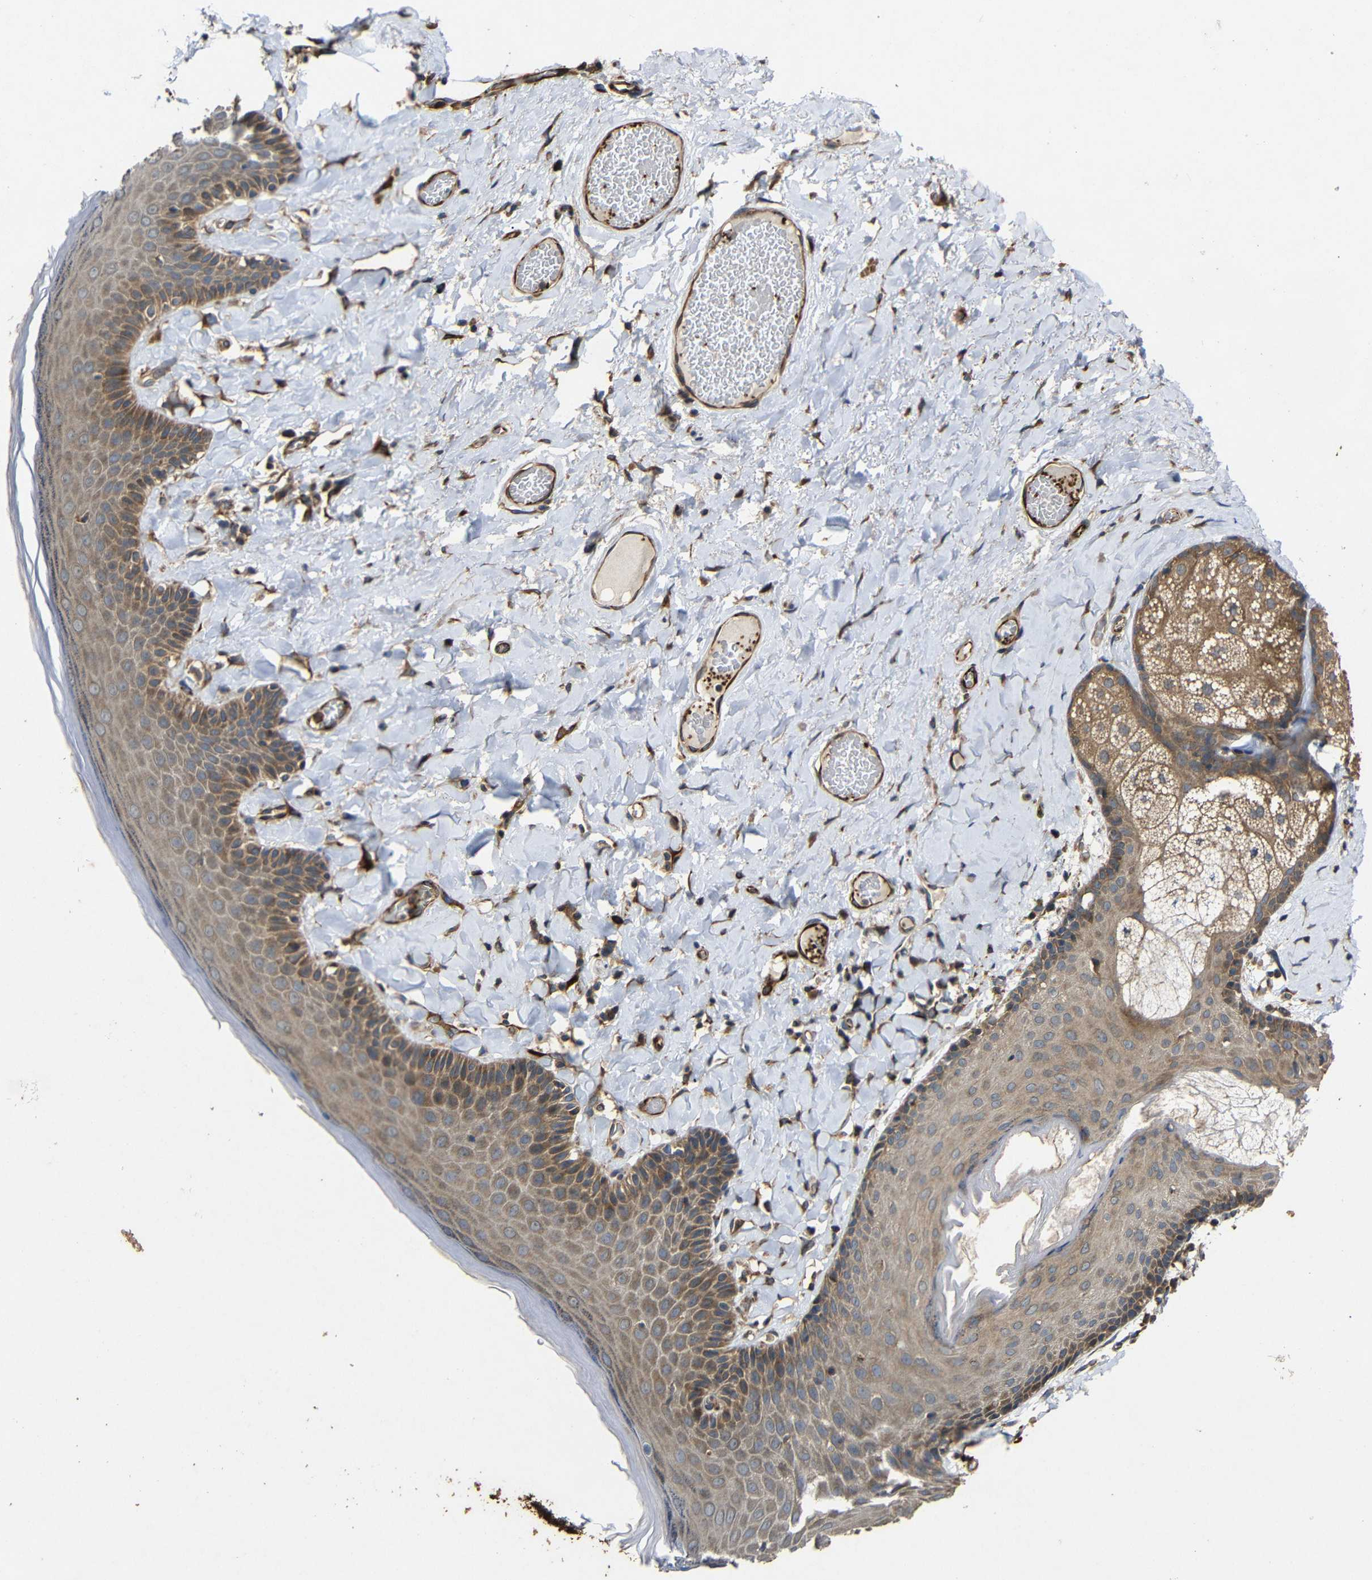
{"staining": {"intensity": "moderate", "quantity": ">75%", "location": "cytoplasmic/membranous"}, "tissue": "skin", "cell_type": "Epidermal cells", "image_type": "normal", "snomed": [{"axis": "morphology", "description": "Normal tissue, NOS"}, {"axis": "topography", "description": "Anal"}], "caption": "This is an image of immunohistochemistry (IHC) staining of normal skin, which shows moderate staining in the cytoplasmic/membranous of epidermal cells.", "gene": "EIF2S1", "patient": {"sex": "male", "age": 69}}